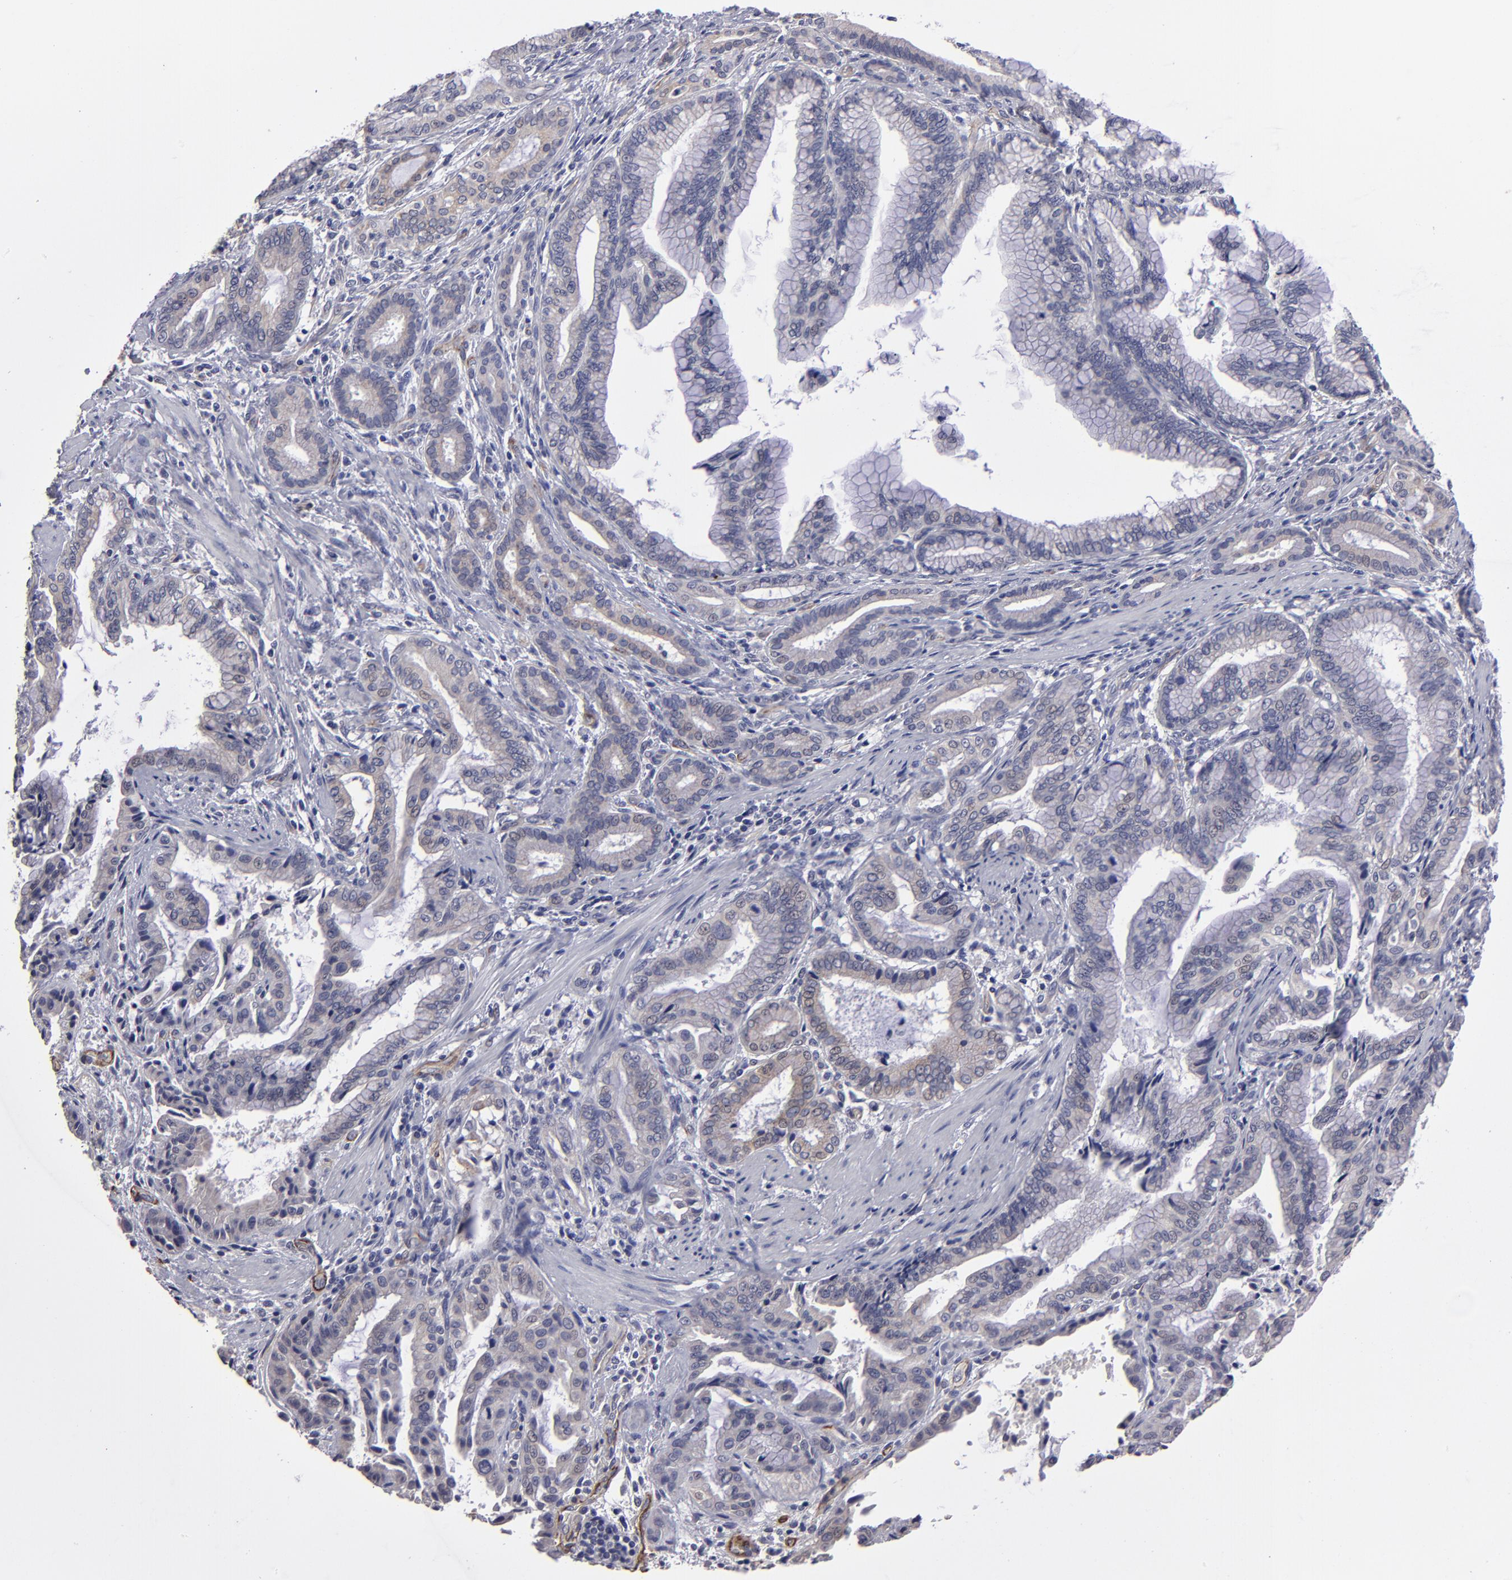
{"staining": {"intensity": "weak", "quantity": "<25%", "location": "cytoplasmic/membranous,nuclear"}, "tissue": "pancreatic cancer", "cell_type": "Tumor cells", "image_type": "cancer", "snomed": [{"axis": "morphology", "description": "Adenocarcinoma, NOS"}, {"axis": "topography", "description": "Pancreas"}], "caption": "High magnification brightfield microscopy of adenocarcinoma (pancreatic) stained with DAB (3,3'-diaminobenzidine) (brown) and counterstained with hematoxylin (blue): tumor cells show no significant expression. (DAB (3,3'-diaminobenzidine) immunohistochemistry, high magnification).", "gene": "ZNF175", "patient": {"sex": "female", "age": 64}}